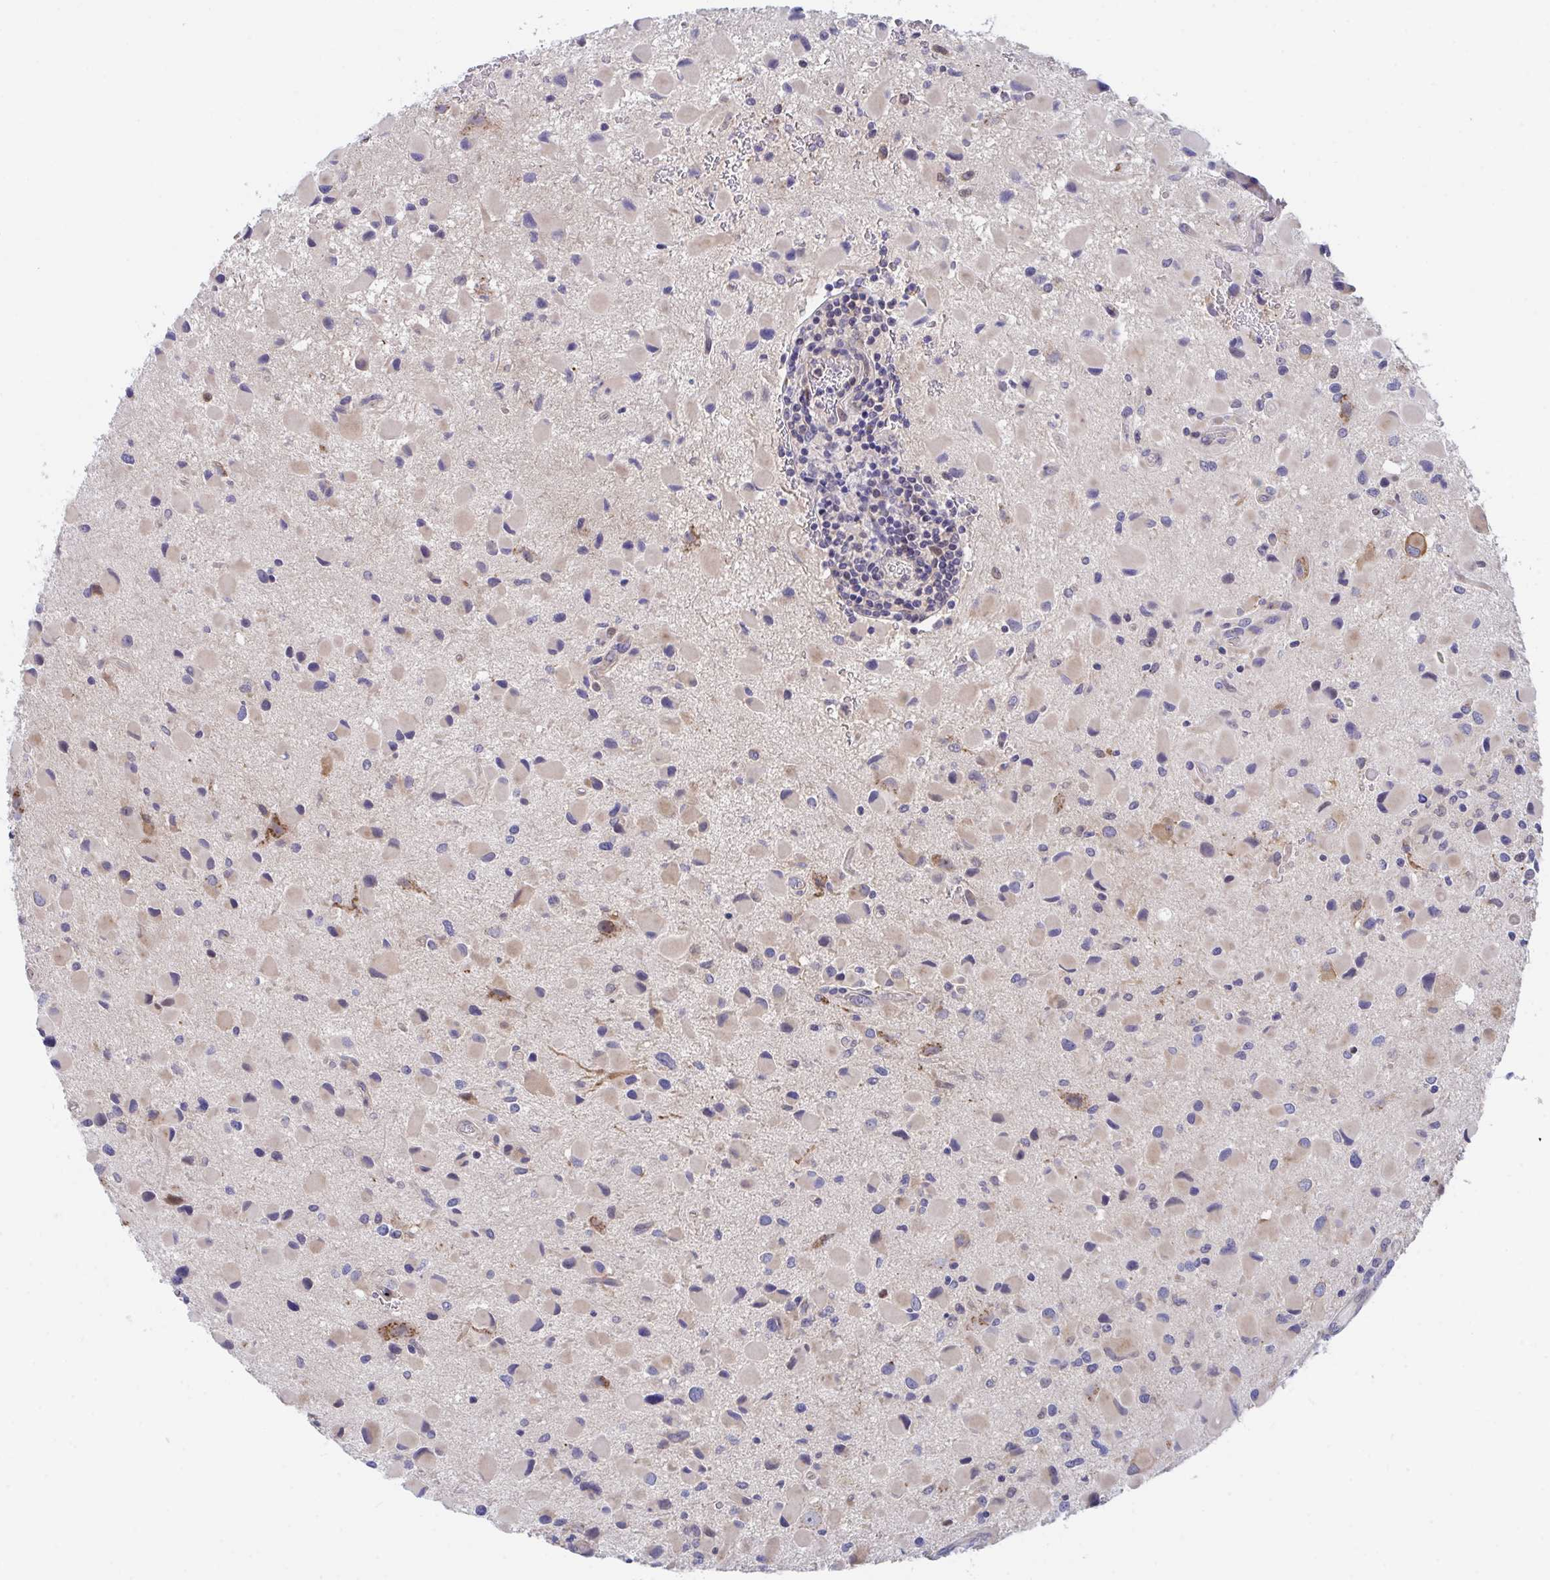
{"staining": {"intensity": "weak", "quantity": "<25%", "location": "cytoplasmic/membranous"}, "tissue": "glioma", "cell_type": "Tumor cells", "image_type": "cancer", "snomed": [{"axis": "morphology", "description": "Glioma, malignant, Low grade"}, {"axis": "topography", "description": "Brain"}], "caption": "DAB immunohistochemical staining of human low-grade glioma (malignant) shows no significant expression in tumor cells.", "gene": "P2RX3", "patient": {"sex": "female", "age": 32}}